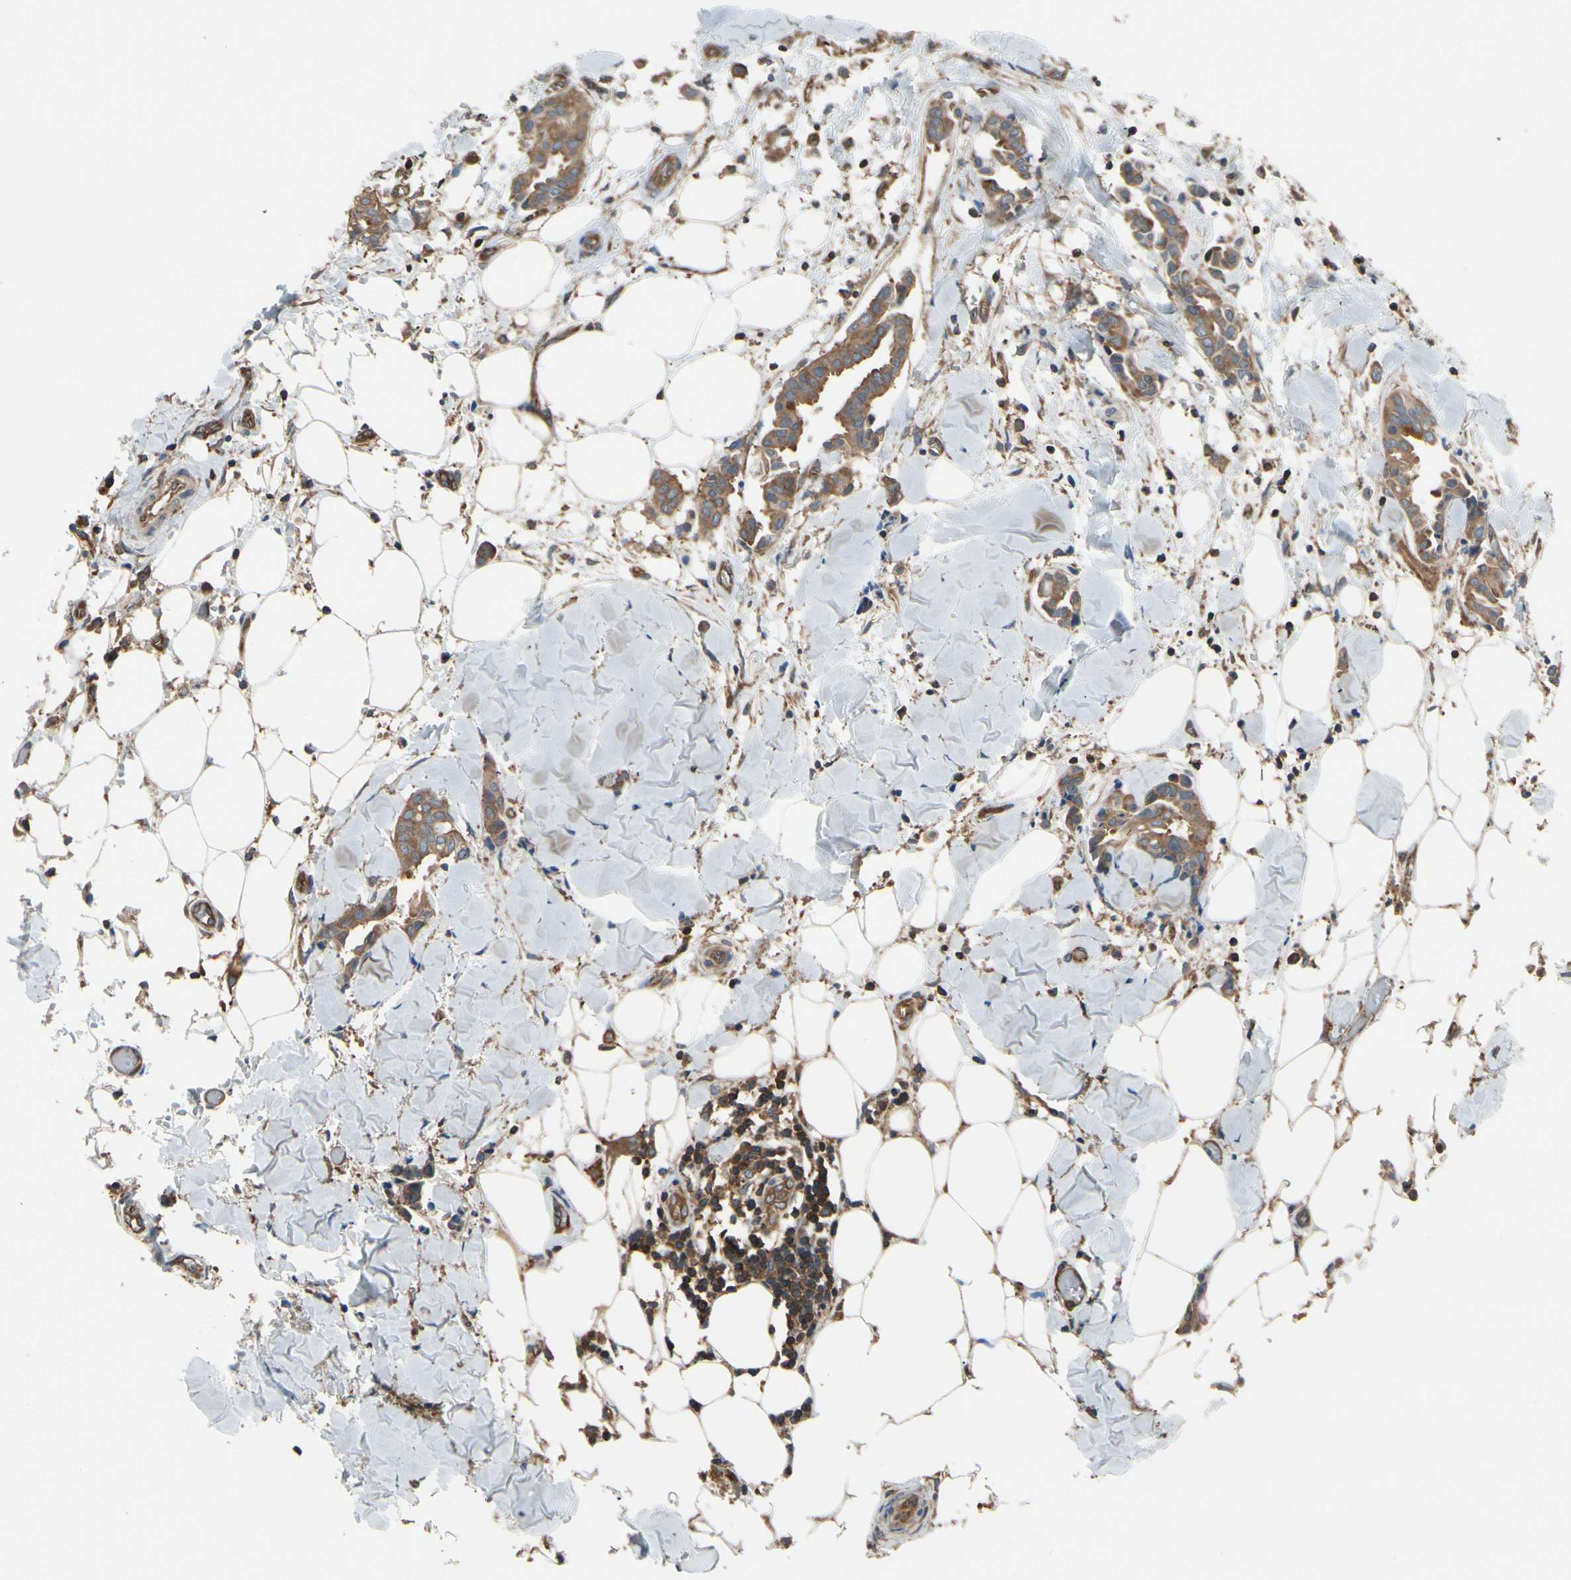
{"staining": {"intensity": "moderate", "quantity": "25%-75%", "location": "cytoplasmic/membranous"}, "tissue": "head and neck cancer", "cell_type": "Tumor cells", "image_type": "cancer", "snomed": [{"axis": "morphology", "description": "Adenocarcinoma, NOS"}, {"axis": "topography", "description": "Salivary gland"}, {"axis": "topography", "description": "Head-Neck"}], "caption": "This photomicrograph exhibits immunohistochemistry (IHC) staining of human adenocarcinoma (head and neck), with medium moderate cytoplasmic/membranous positivity in approximately 25%-75% of tumor cells.", "gene": "EPS15", "patient": {"sex": "female", "age": 59}}